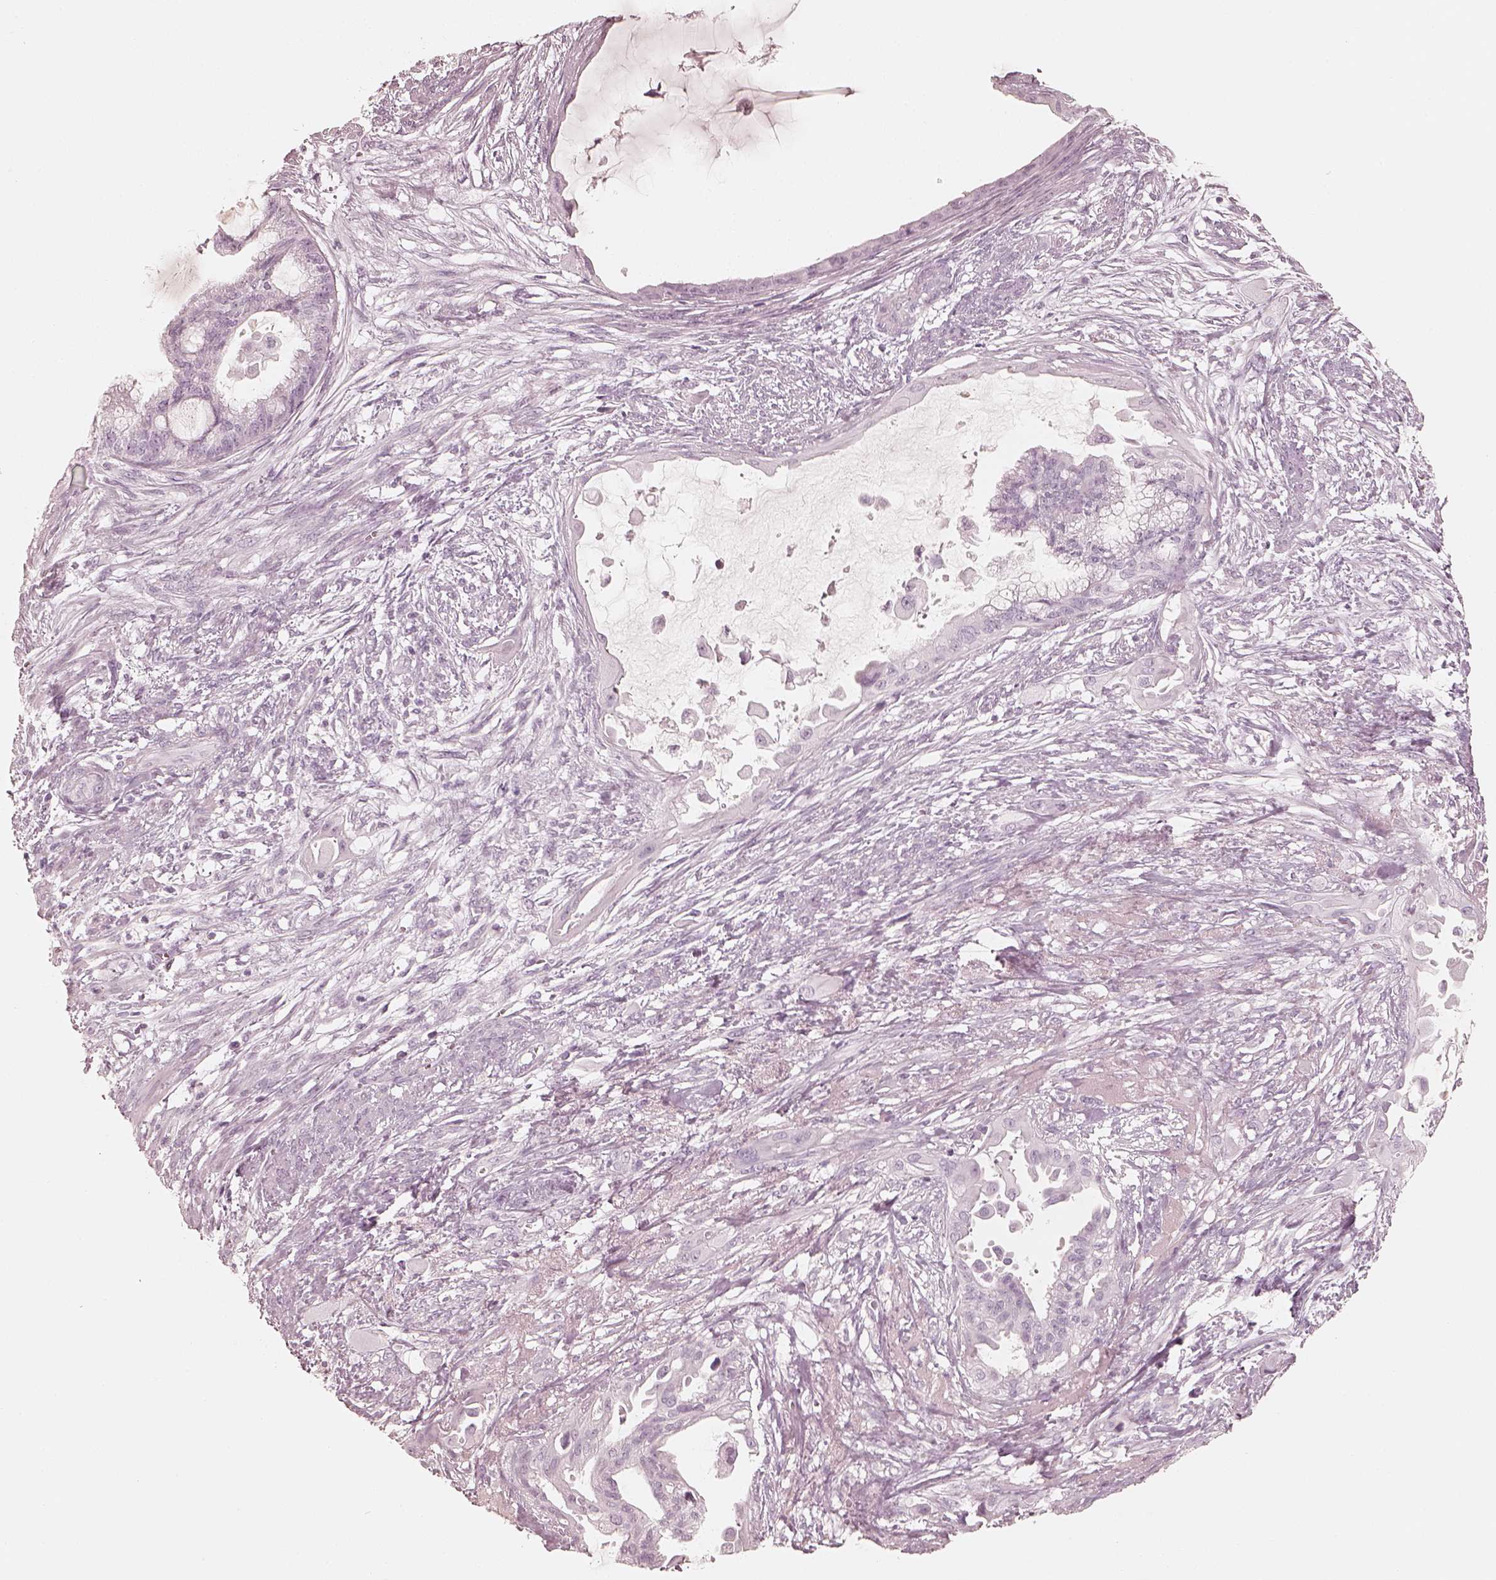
{"staining": {"intensity": "negative", "quantity": "none", "location": "none"}, "tissue": "endometrial cancer", "cell_type": "Tumor cells", "image_type": "cancer", "snomed": [{"axis": "morphology", "description": "Adenocarcinoma, NOS"}, {"axis": "topography", "description": "Endometrium"}], "caption": "An immunohistochemistry histopathology image of endometrial cancer is shown. There is no staining in tumor cells of endometrial cancer.", "gene": "KRT82", "patient": {"sex": "female", "age": 86}}